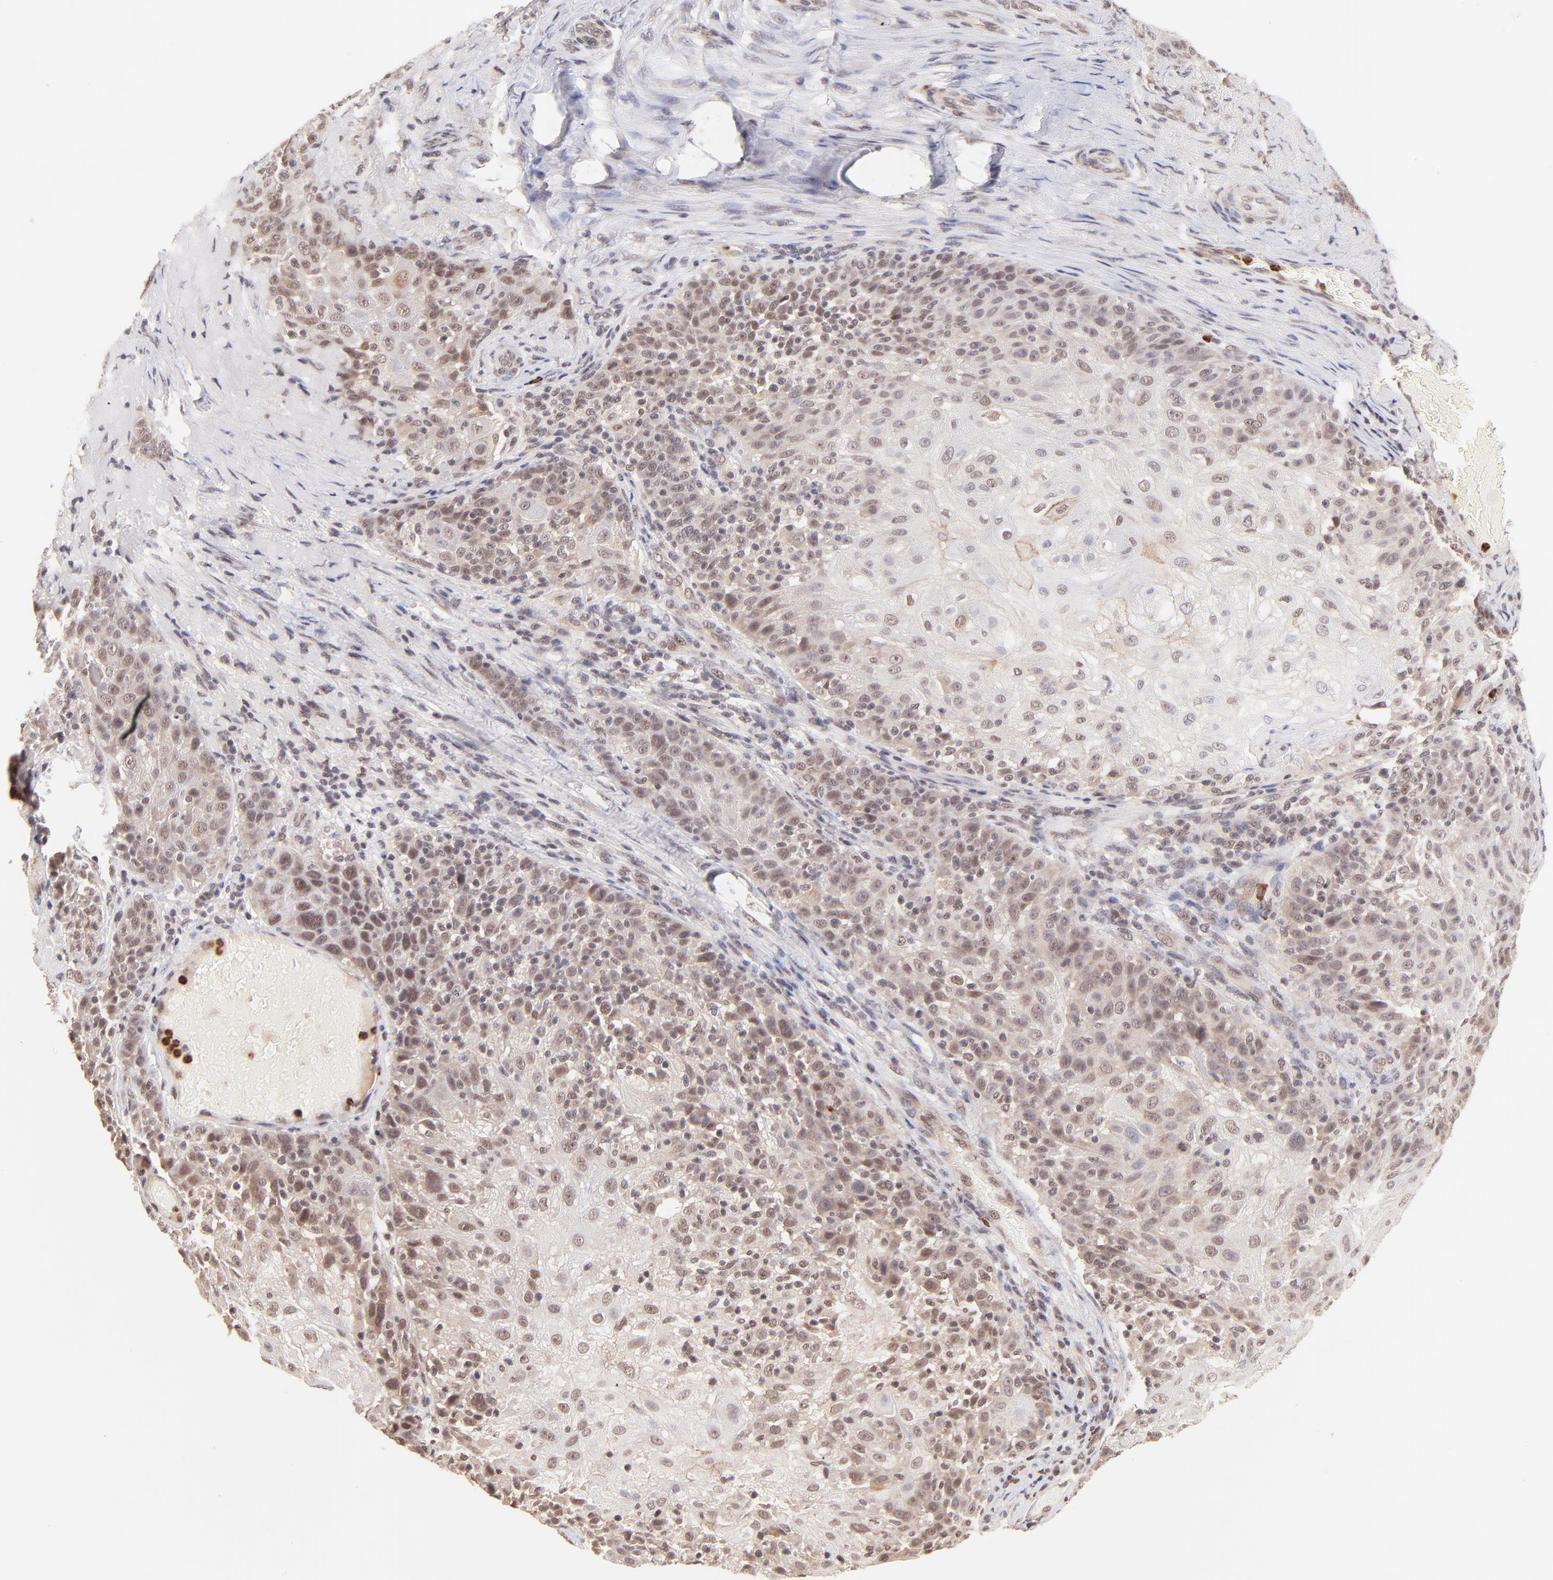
{"staining": {"intensity": "weak", "quantity": "25%-75%", "location": "nuclear"}, "tissue": "skin cancer", "cell_type": "Tumor cells", "image_type": "cancer", "snomed": [{"axis": "morphology", "description": "Normal tissue, NOS"}, {"axis": "morphology", "description": "Squamous cell carcinoma, NOS"}, {"axis": "topography", "description": "Skin"}], "caption": "The photomicrograph displays a brown stain indicating the presence of a protein in the nuclear of tumor cells in skin cancer (squamous cell carcinoma).", "gene": "MED12", "patient": {"sex": "female", "age": 83}}